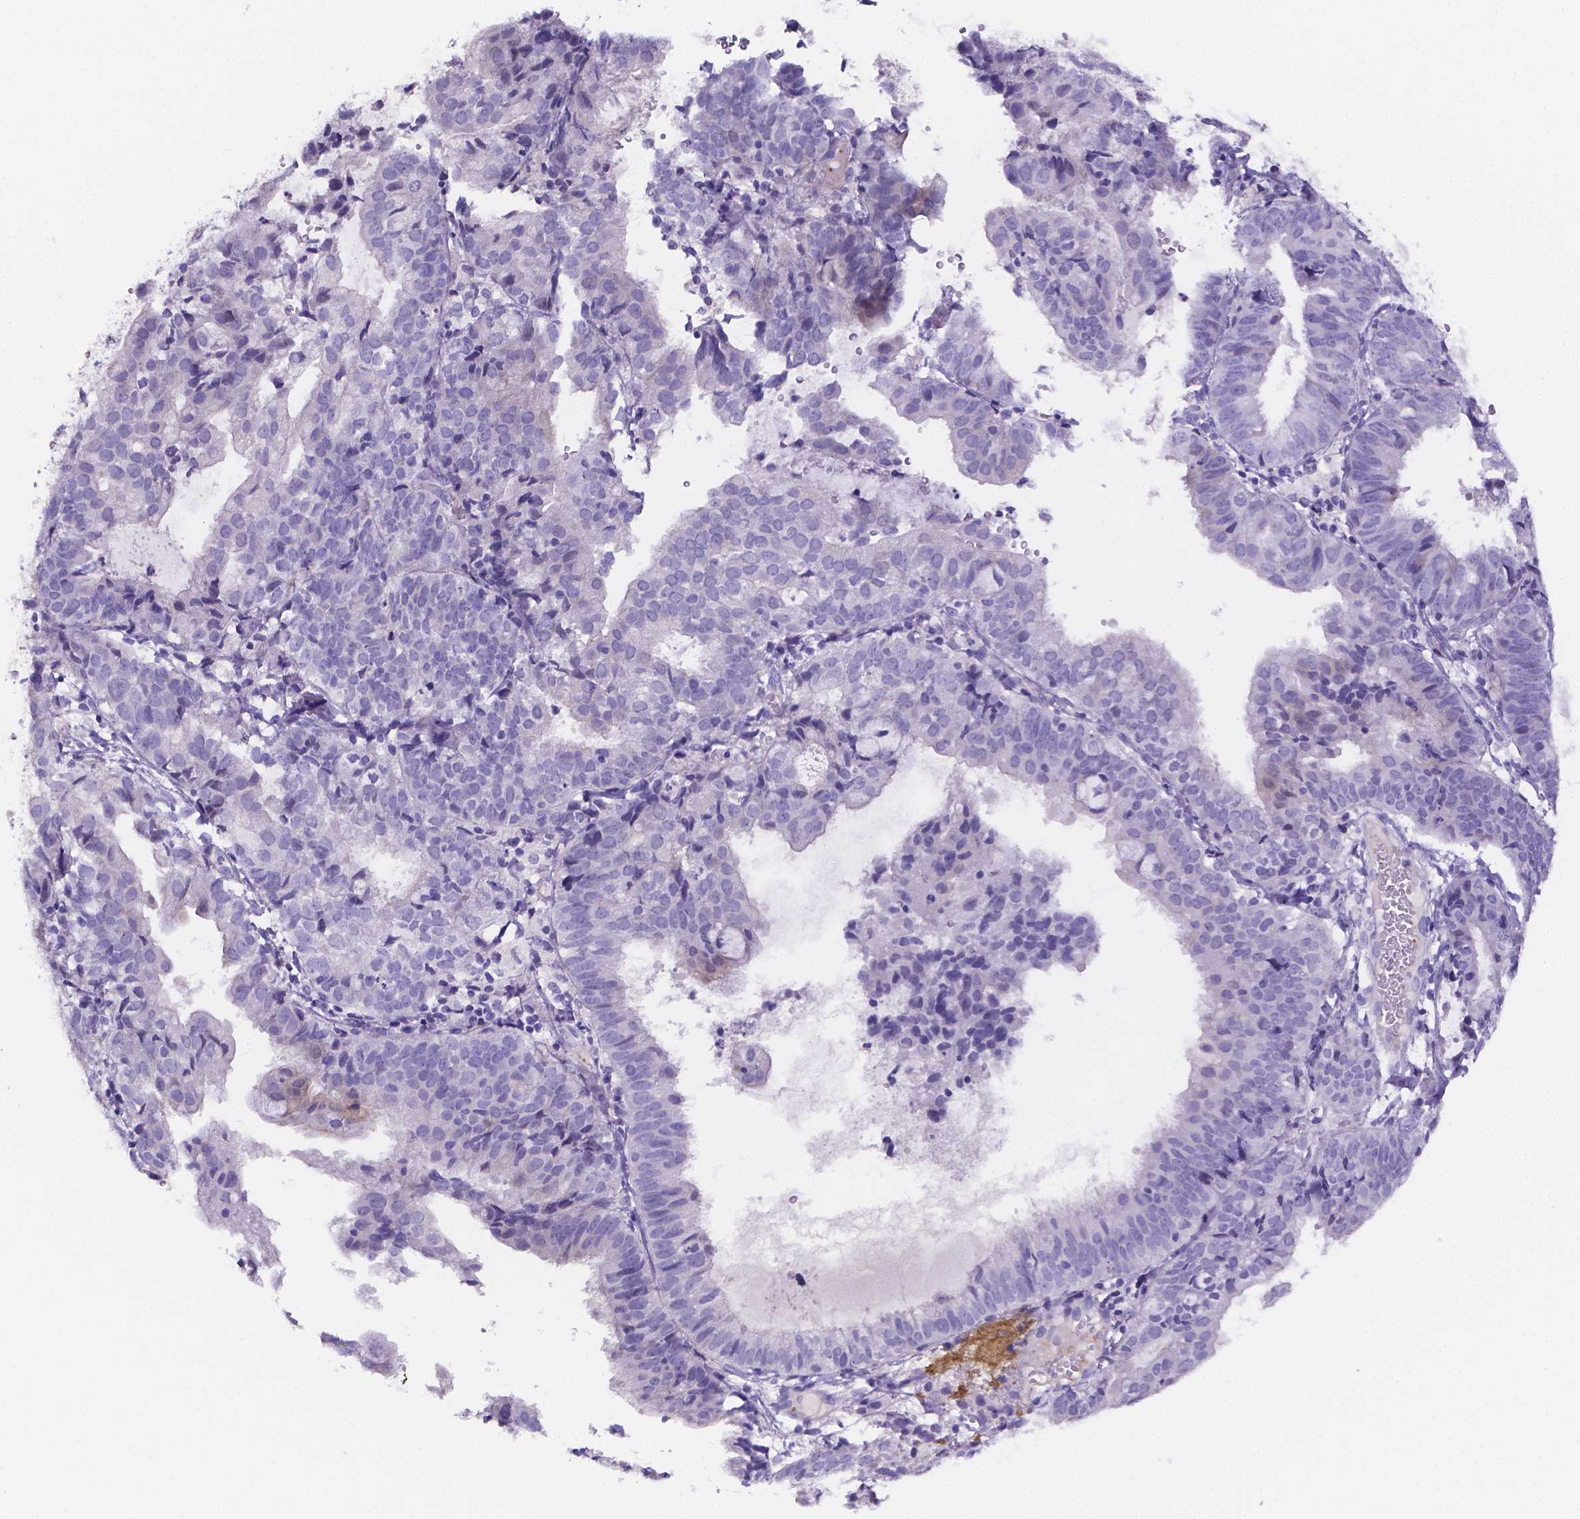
{"staining": {"intensity": "negative", "quantity": "none", "location": "none"}, "tissue": "endometrial cancer", "cell_type": "Tumor cells", "image_type": "cancer", "snomed": [{"axis": "morphology", "description": "Adenocarcinoma, NOS"}, {"axis": "topography", "description": "Endometrium"}], "caption": "DAB (3,3'-diaminobenzidine) immunohistochemical staining of endometrial cancer (adenocarcinoma) shows no significant staining in tumor cells.", "gene": "NRGN", "patient": {"sex": "female", "age": 80}}